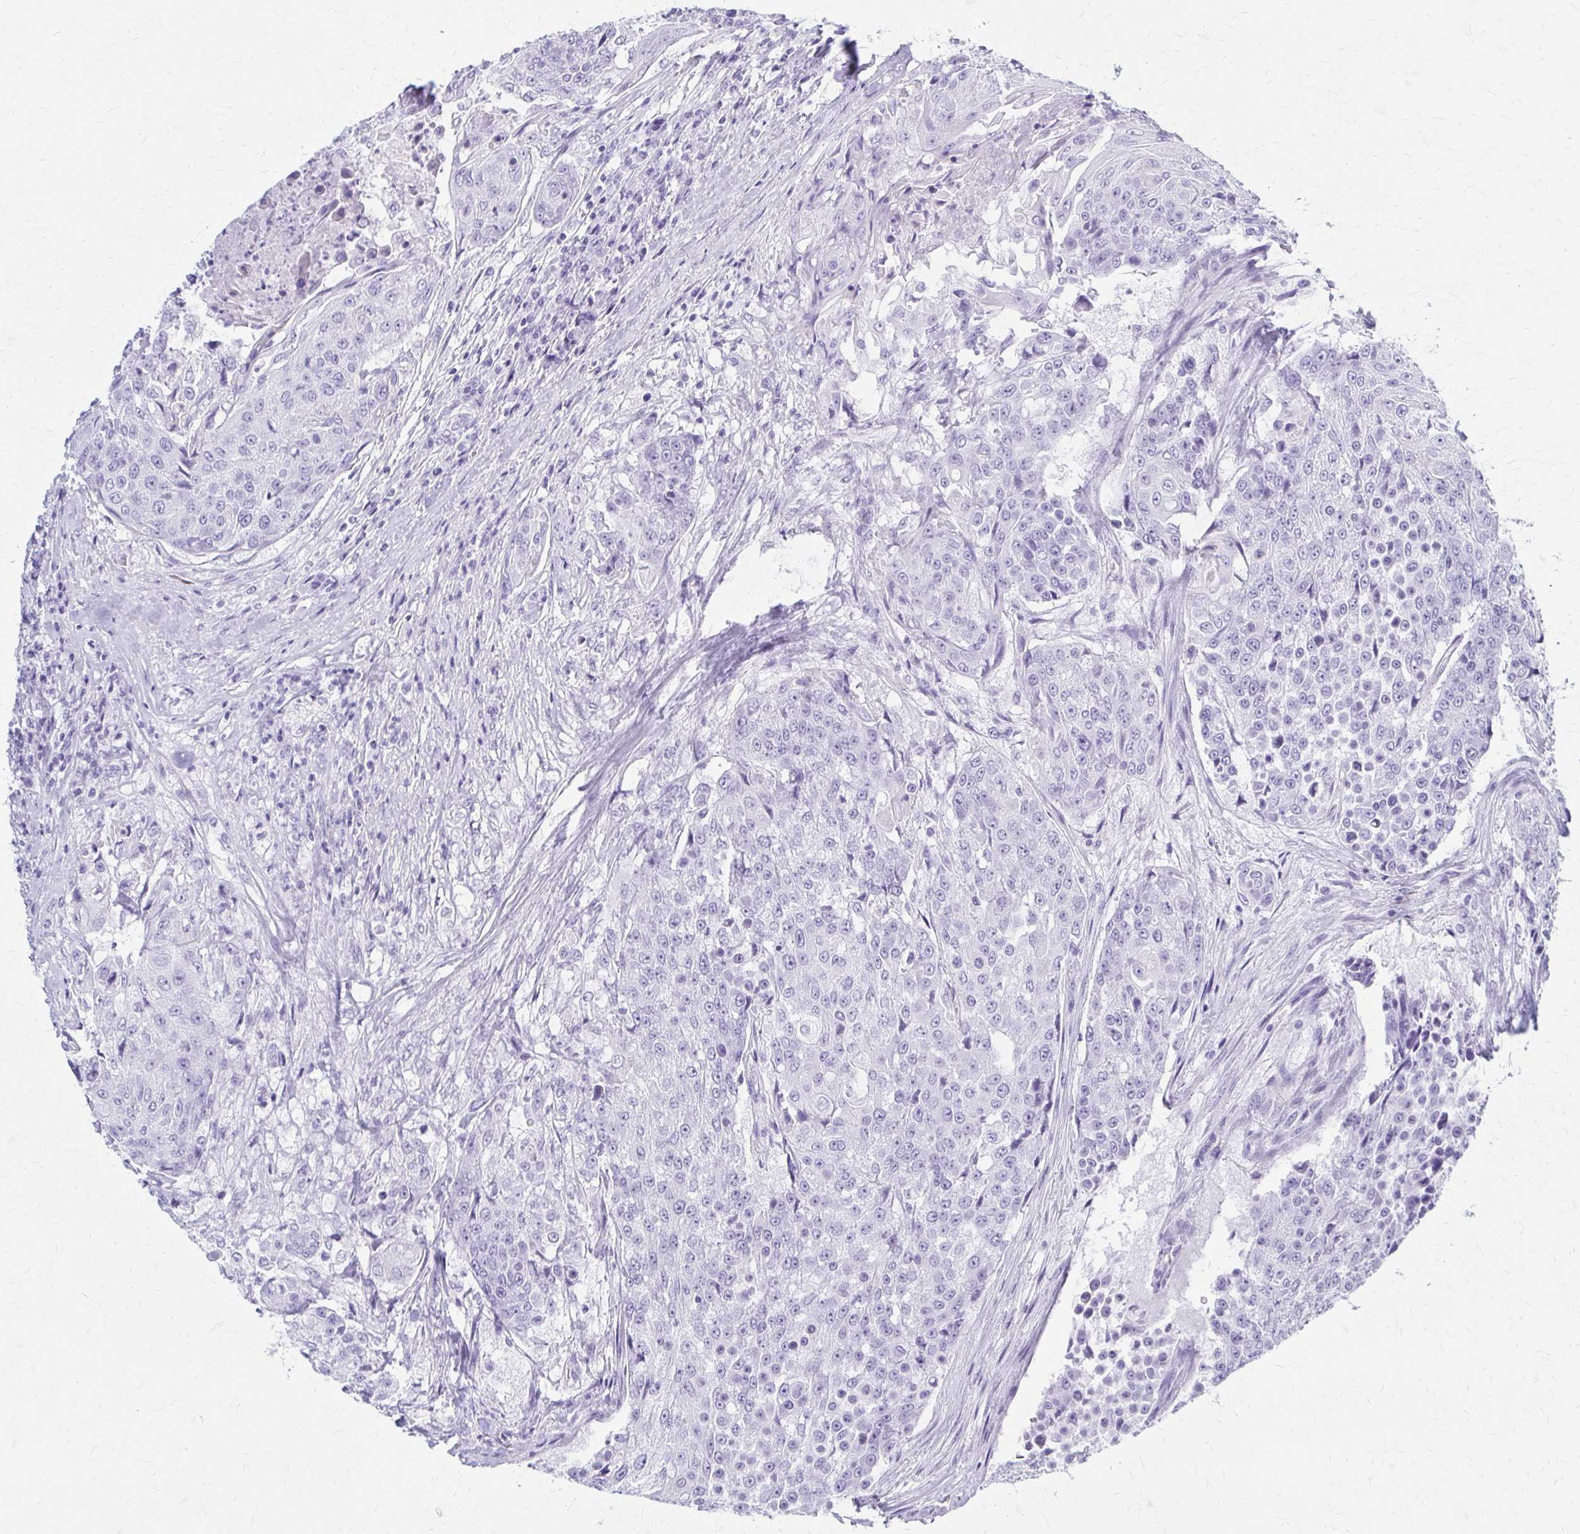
{"staining": {"intensity": "negative", "quantity": "none", "location": "none"}, "tissue": "urothelial cancer", "cell_type": "Tumor cells", "image_type": "cancer", "snomed": [{"axis": "morphology", "description": "Urothelial carcinoma, High grade"}, {"axis": "topography", "description": "Urinary bladder"}], "caption": "High-grade urothelial carcinoma stained for a protein using IHC exhibits no positivity tumor cells.", "gene": "CELF5", "patient": {"sex": "female", "age": 63}}